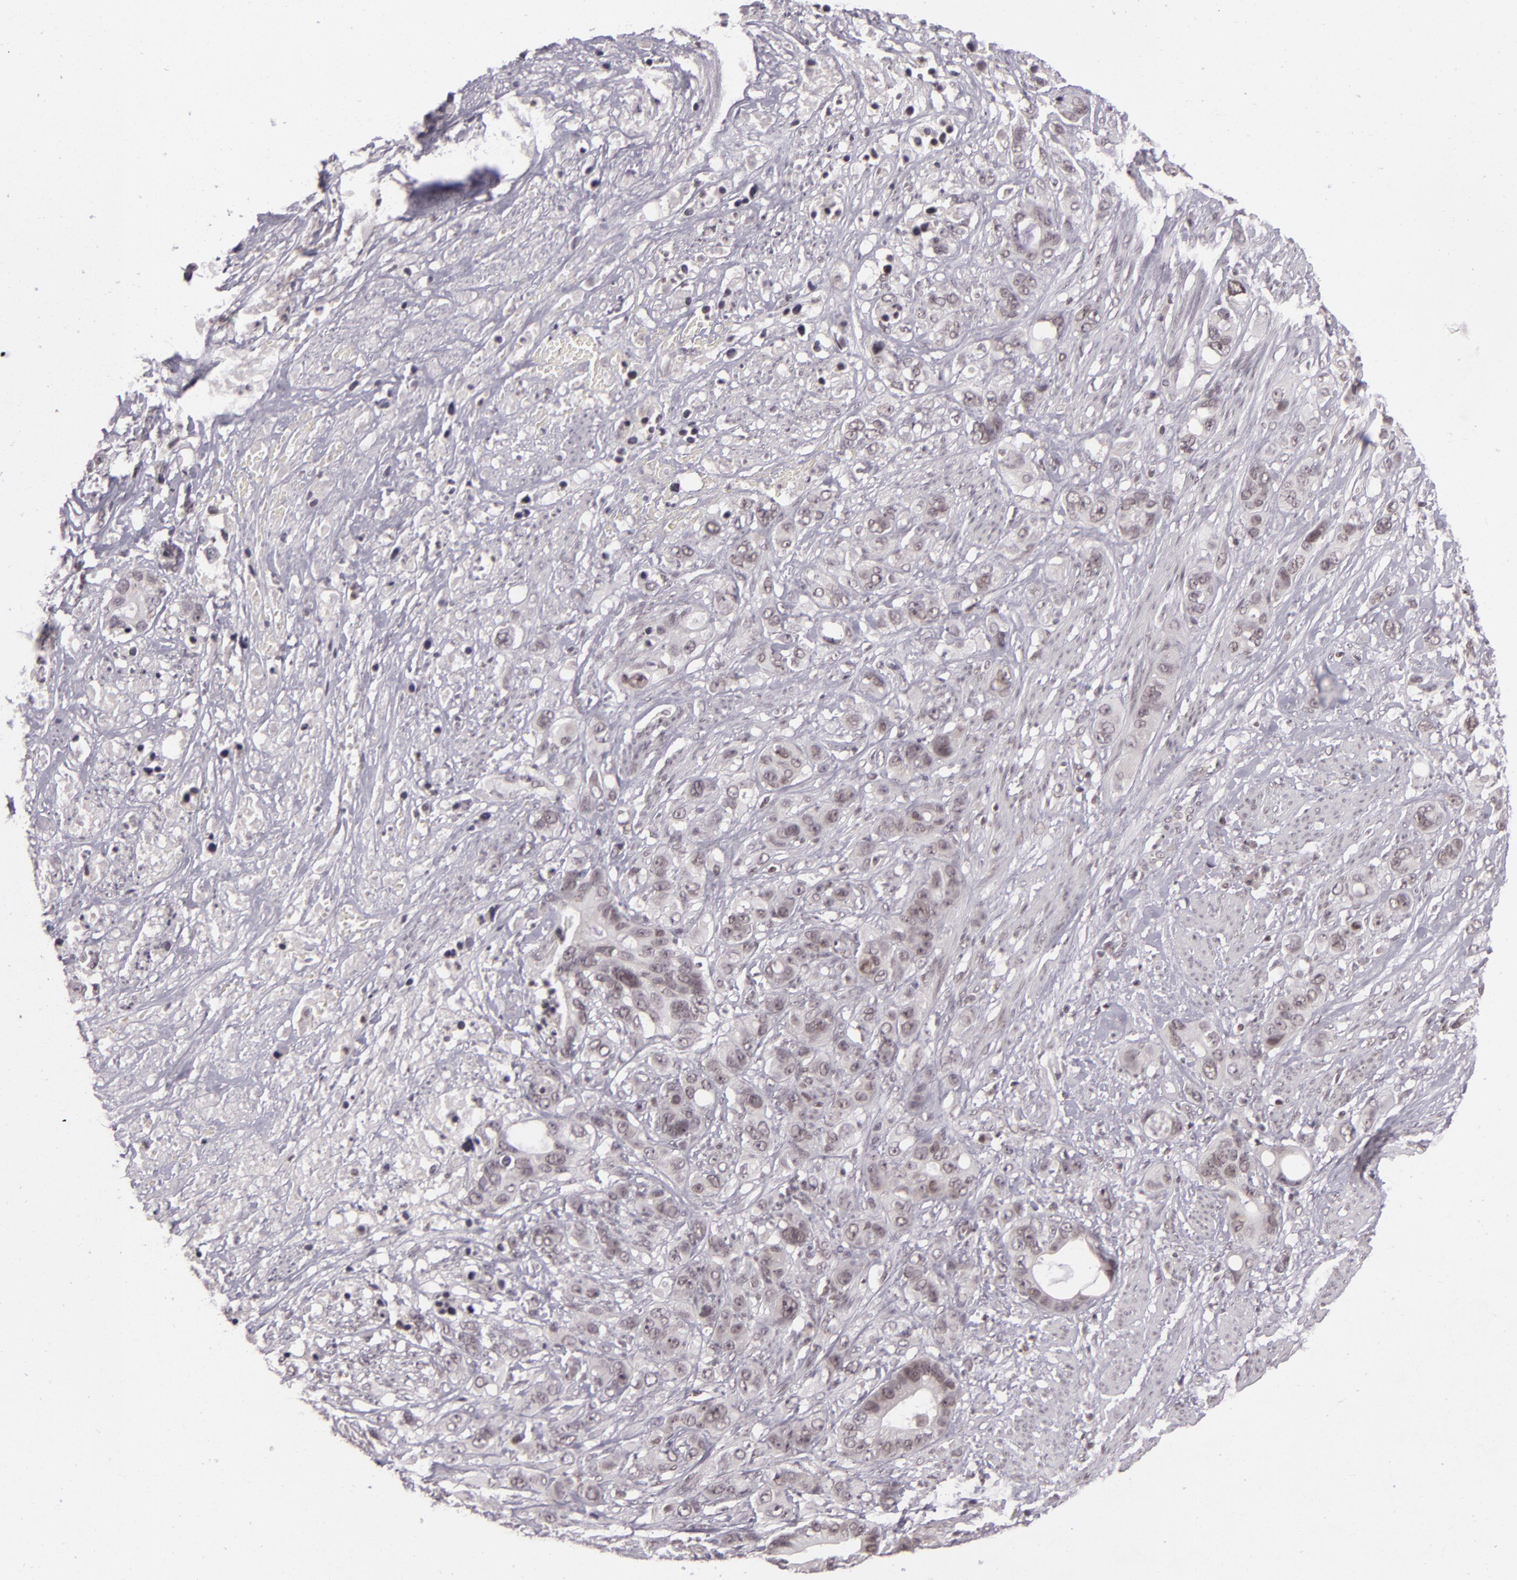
{"staining": {"intensity": "weak", "quantity": "25%-75%", "location": "nuclear"}, "tissue": "stomach cancer", "cell_type": "Tumor cells", "image_type": "cancer", "snomed": [{"axis": "morphology", "description": "Adenocarcinoma, NOS"}, {"axis": "topography", "description": "Stomach, upper"}], "caption": "Human stomach adenocarcinoma stained with a protein marker shows weak staining in tumor cells.", "gene": "ZFX", "patient": {"sex": "male", "age": 47}}